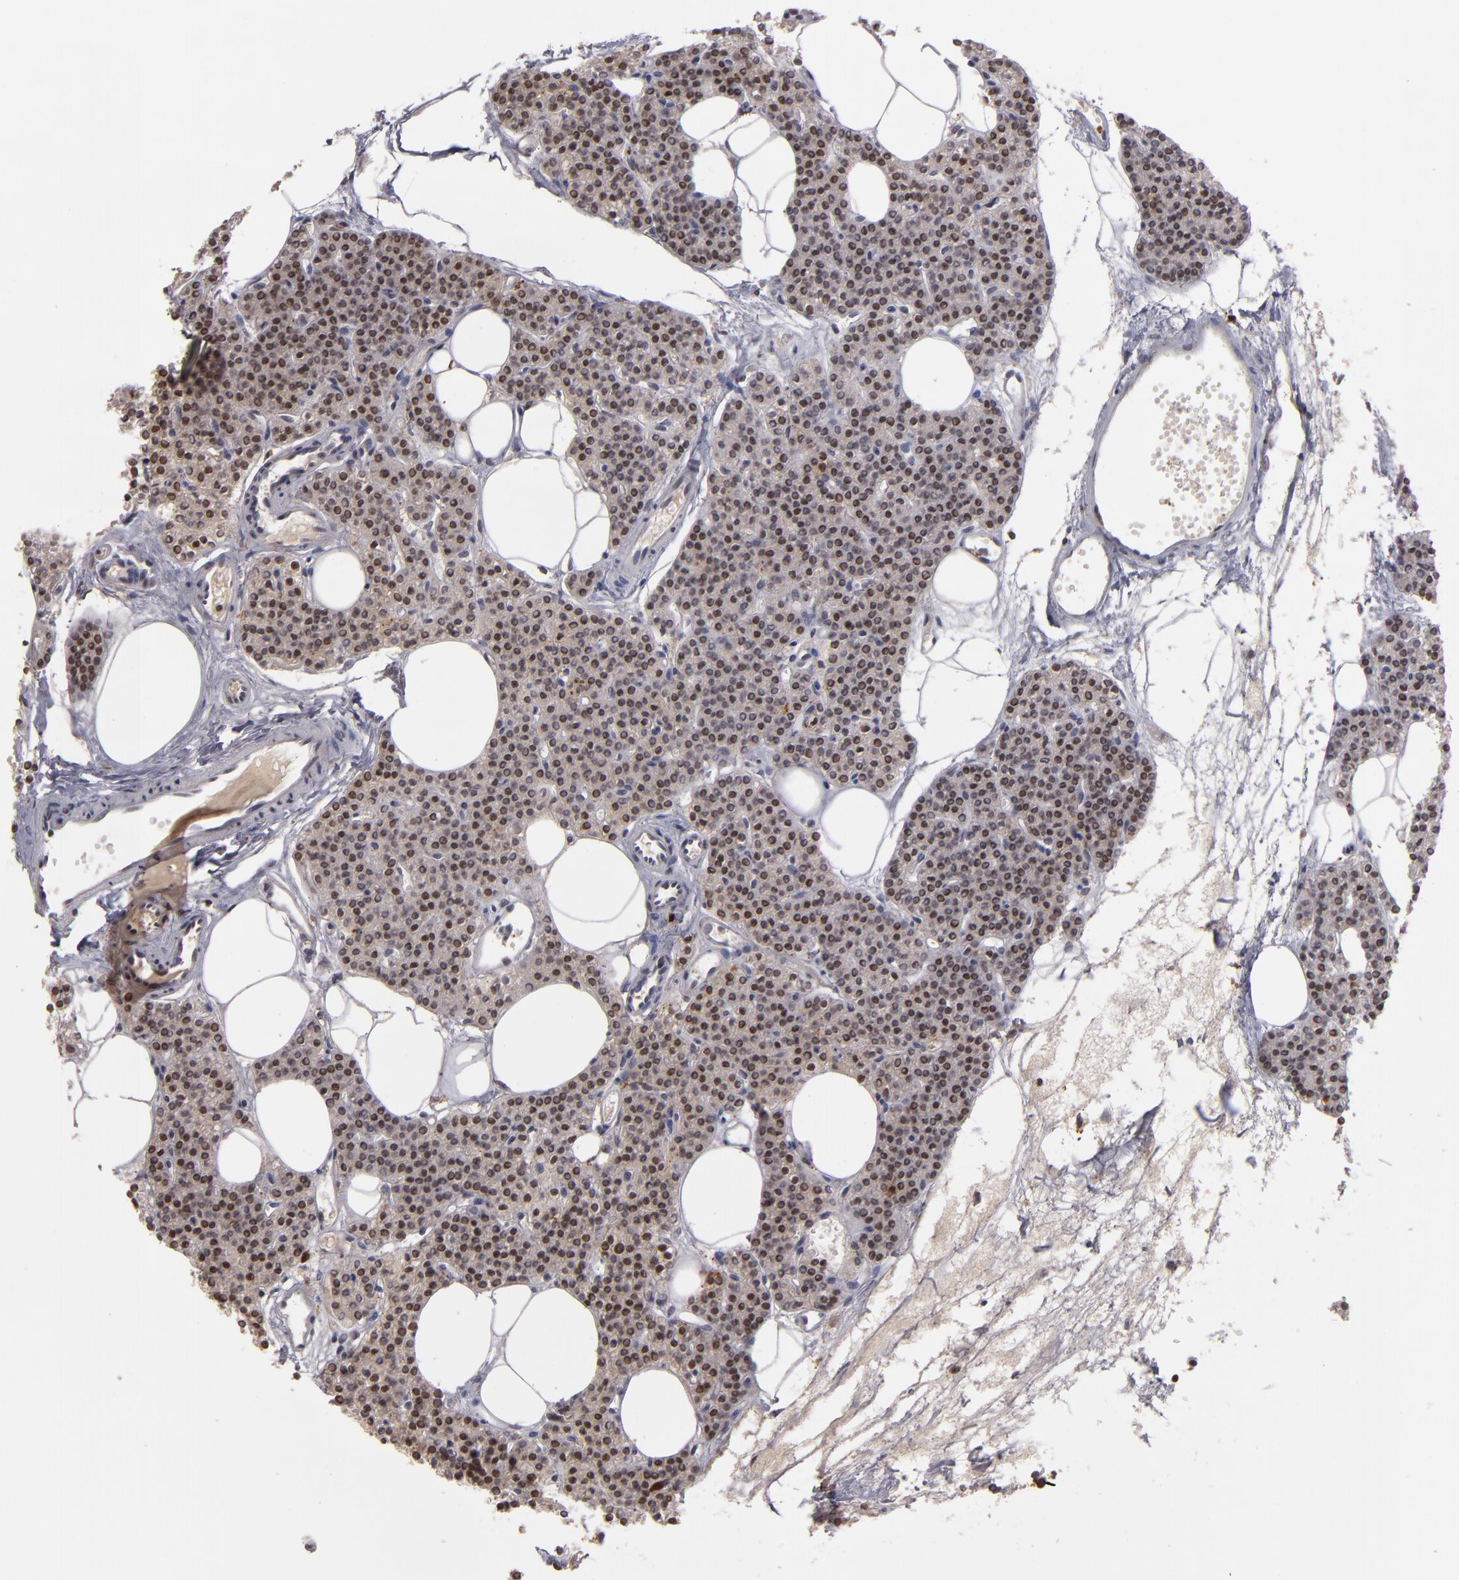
{"staining": {"intensity": "weak", "quantity": "25%-75%", "location": "cytoplasmic/membranous,nuclear"}, "tissue": "parathyroid gland", "cell_type": "Glandular cells", "image_type": "normal", "snomed": [{"axis": "morphology", "description": "Normal tissue, NOS"}, {"axis": "topography", "description": "Parathyroid gland"}], "caption": "A brown stain highlights weak cytoplasmic/membranous,nuclear expression of a protein in glandular cells of unremarkable parathyroid gland. The staining was performed using DAB (3,3'-diaminobenzidine), with brown indicating positive protein expression. Nuclei are stained blue with hematoxylin.", "gene": "WAS", "patient": {"sex": "male", "age": 24}}